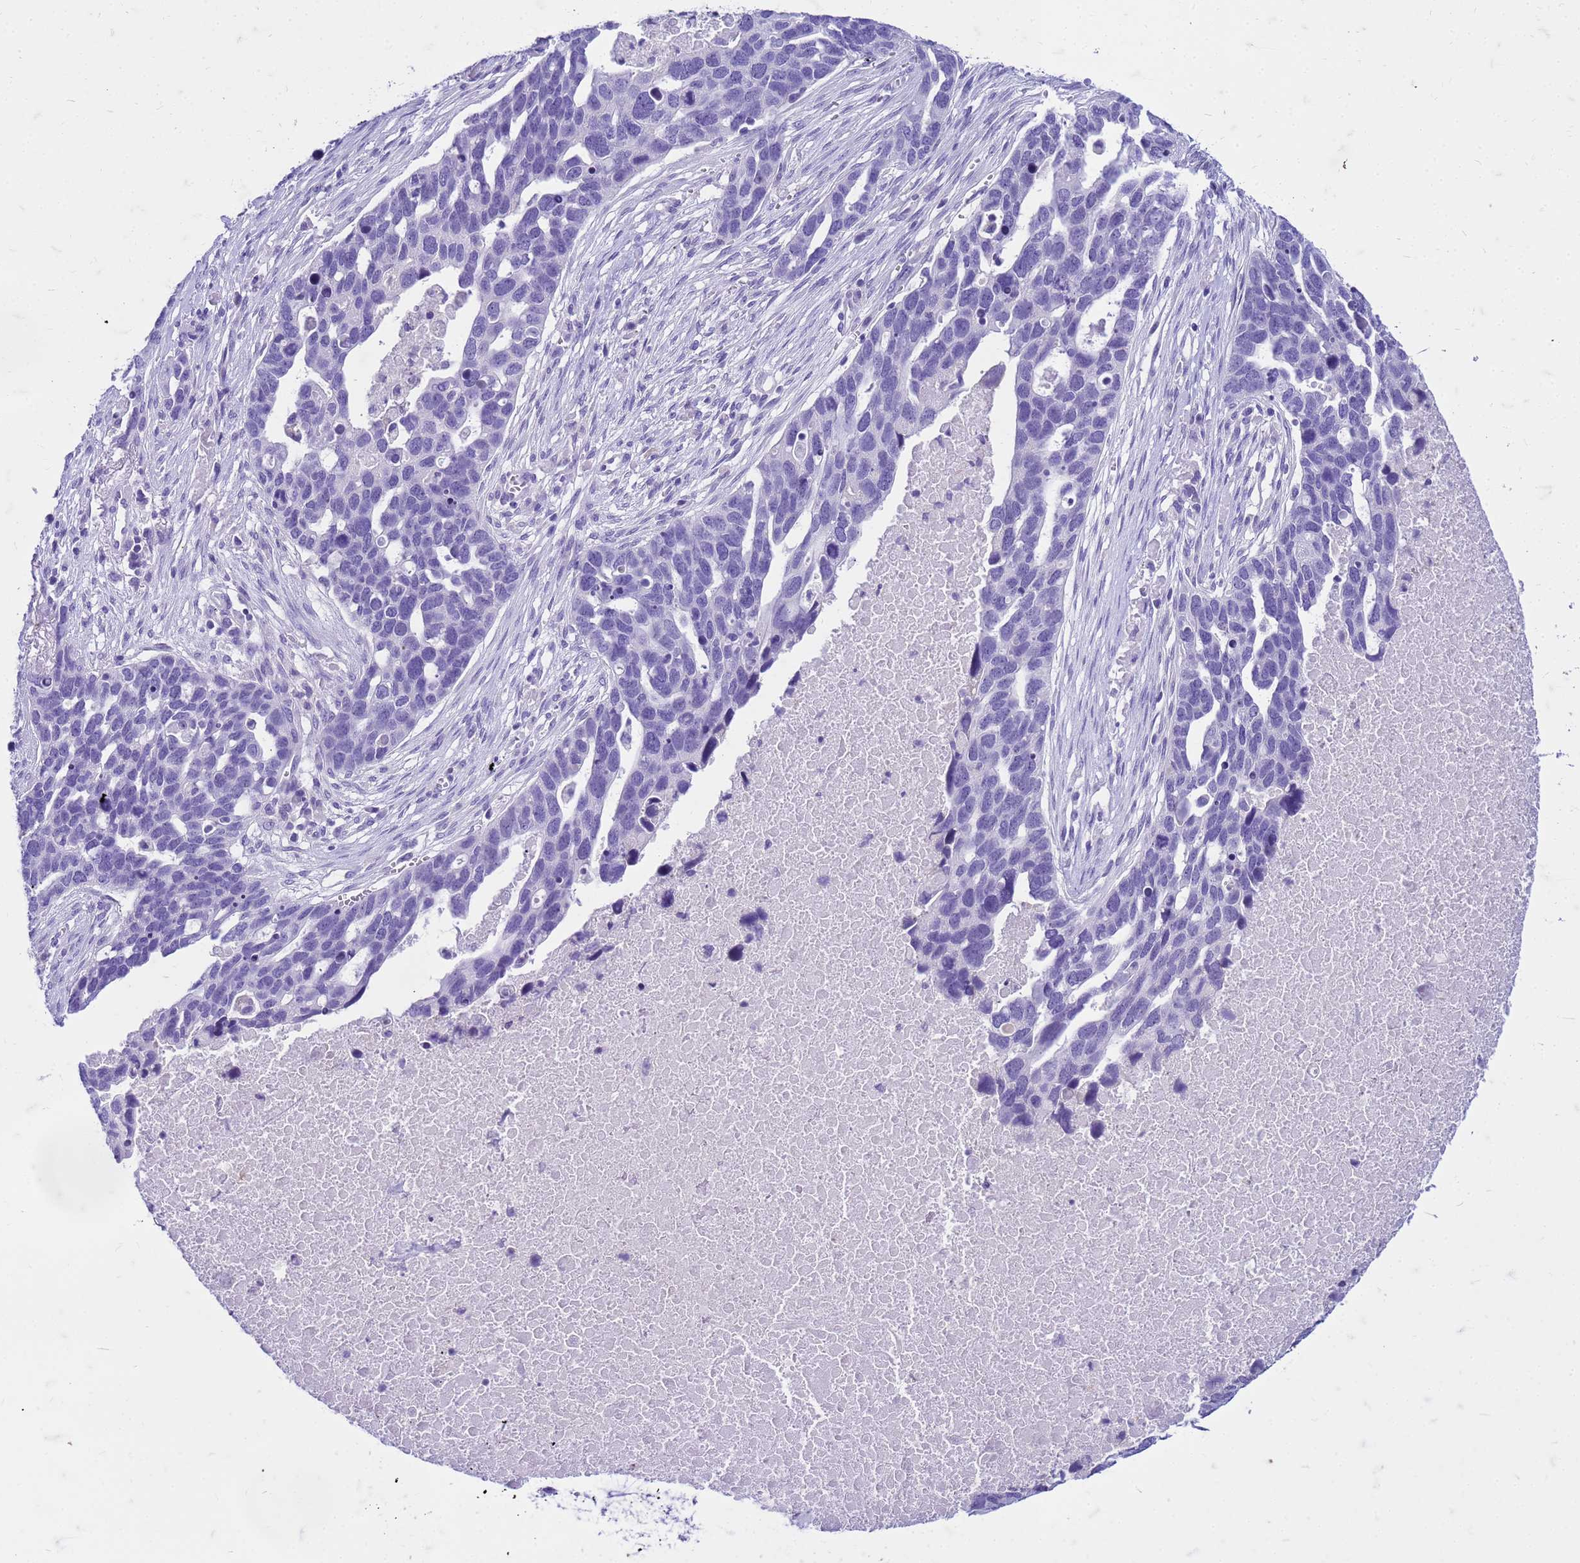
{"staining": {"intensity": "negative", "quantity": "none", "location": "none"}, "tissue": "ovarian cancer", "cell_type": "Tumor cells", "image_type": "cancer", "snomed": [{"axis": "morphology", "description": "Cystadenocarcinoma, serous, NOS"}, {"axis": "topography", "description": "Ovary"}], "caption": "IHC of human ovarian cancer reveals no expression in tumor cells.", "gene": "CFAP100", "patient": {"sex": "female", "age": 54}}